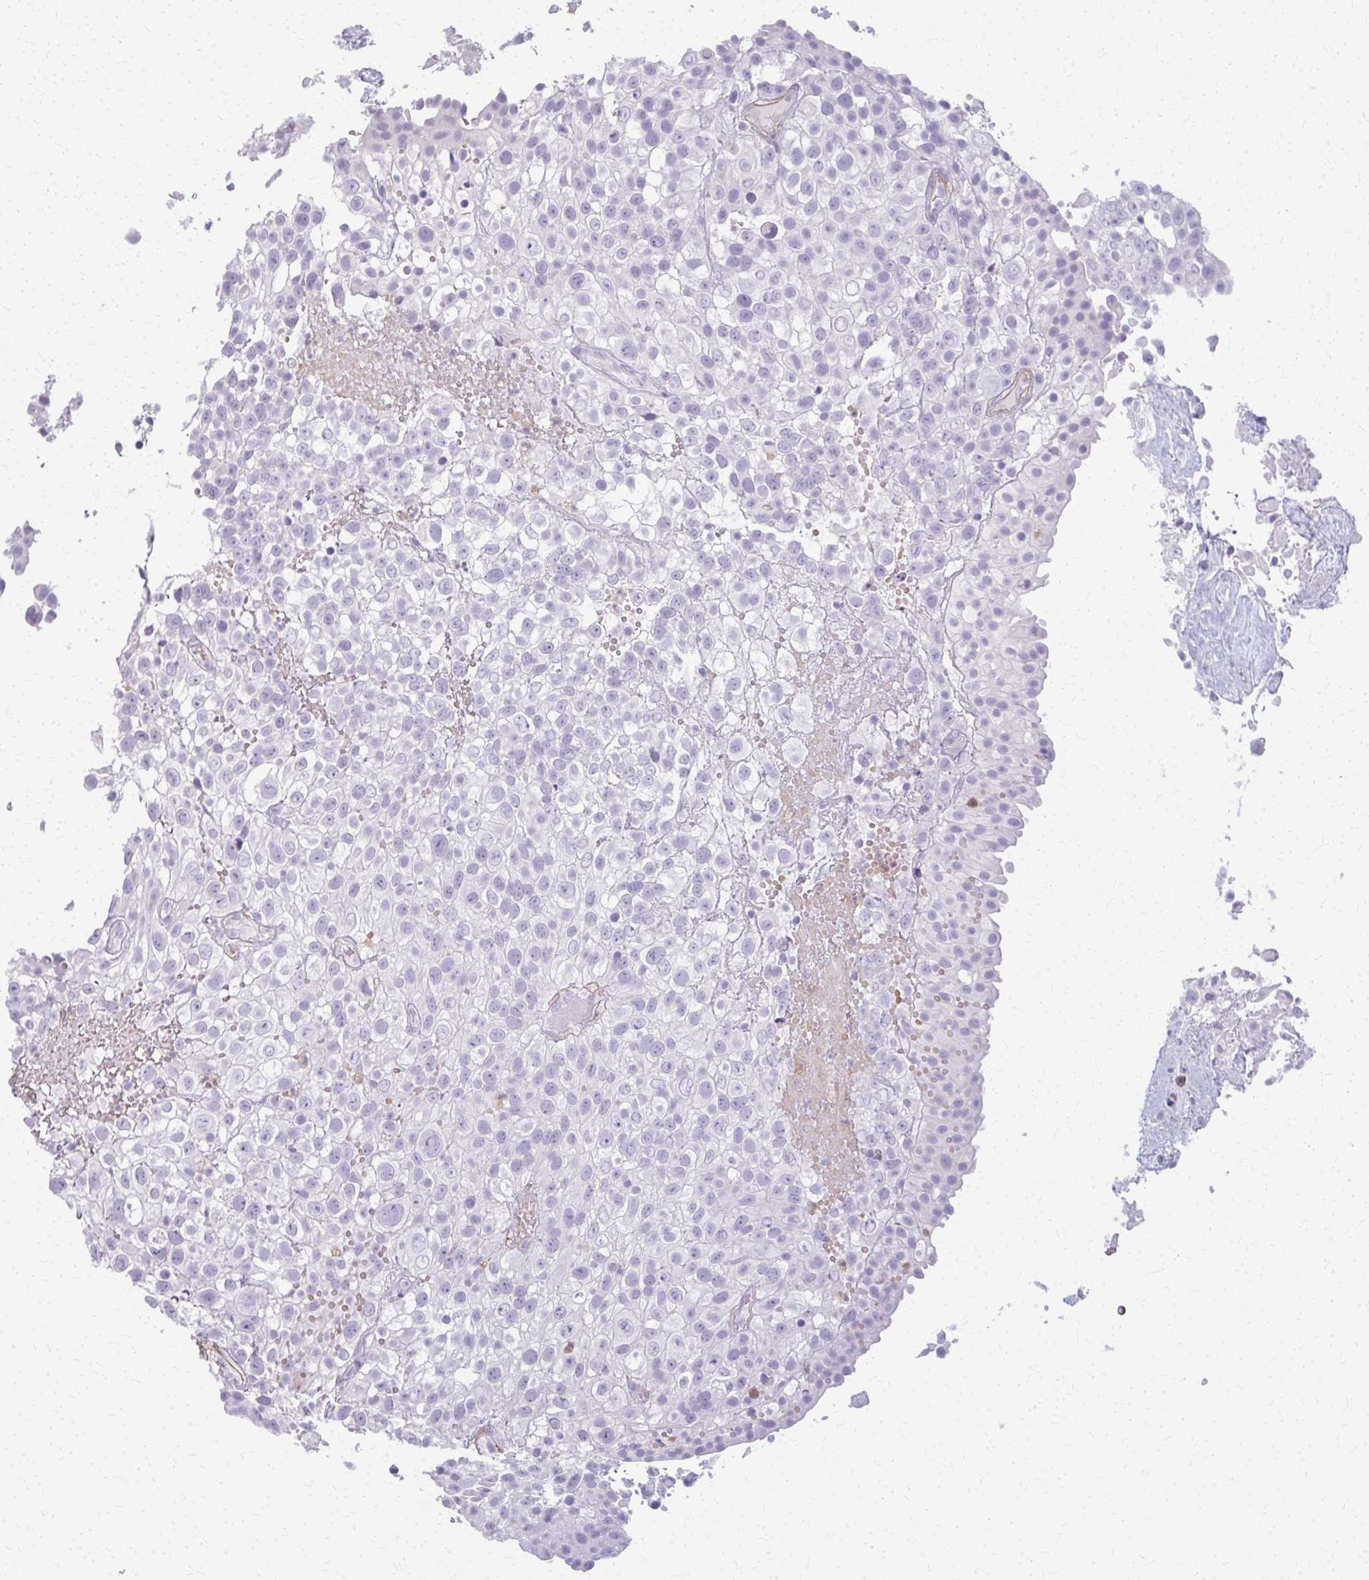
{"staining": {"intensity": "negative", "quantity": "none", "location": "none"}, "tissue": "urothelial cancer", "cell_type": "Tumor cells", "image_type": "cancer", "snomed": [{"axis": "morphology", "description": "Urothelial carcinoma, High grade"}, {"axis": "topography", "description": "Urinary bladder"}], "caption": "Immunohistochemistry of high-grade urothelial carcinoma reveals no staining in tumor cells. (DAB immunohistochemistry (IHC), high magnification).", "gene": "CA3", "patient": {"sex": "male", "age": 56}}